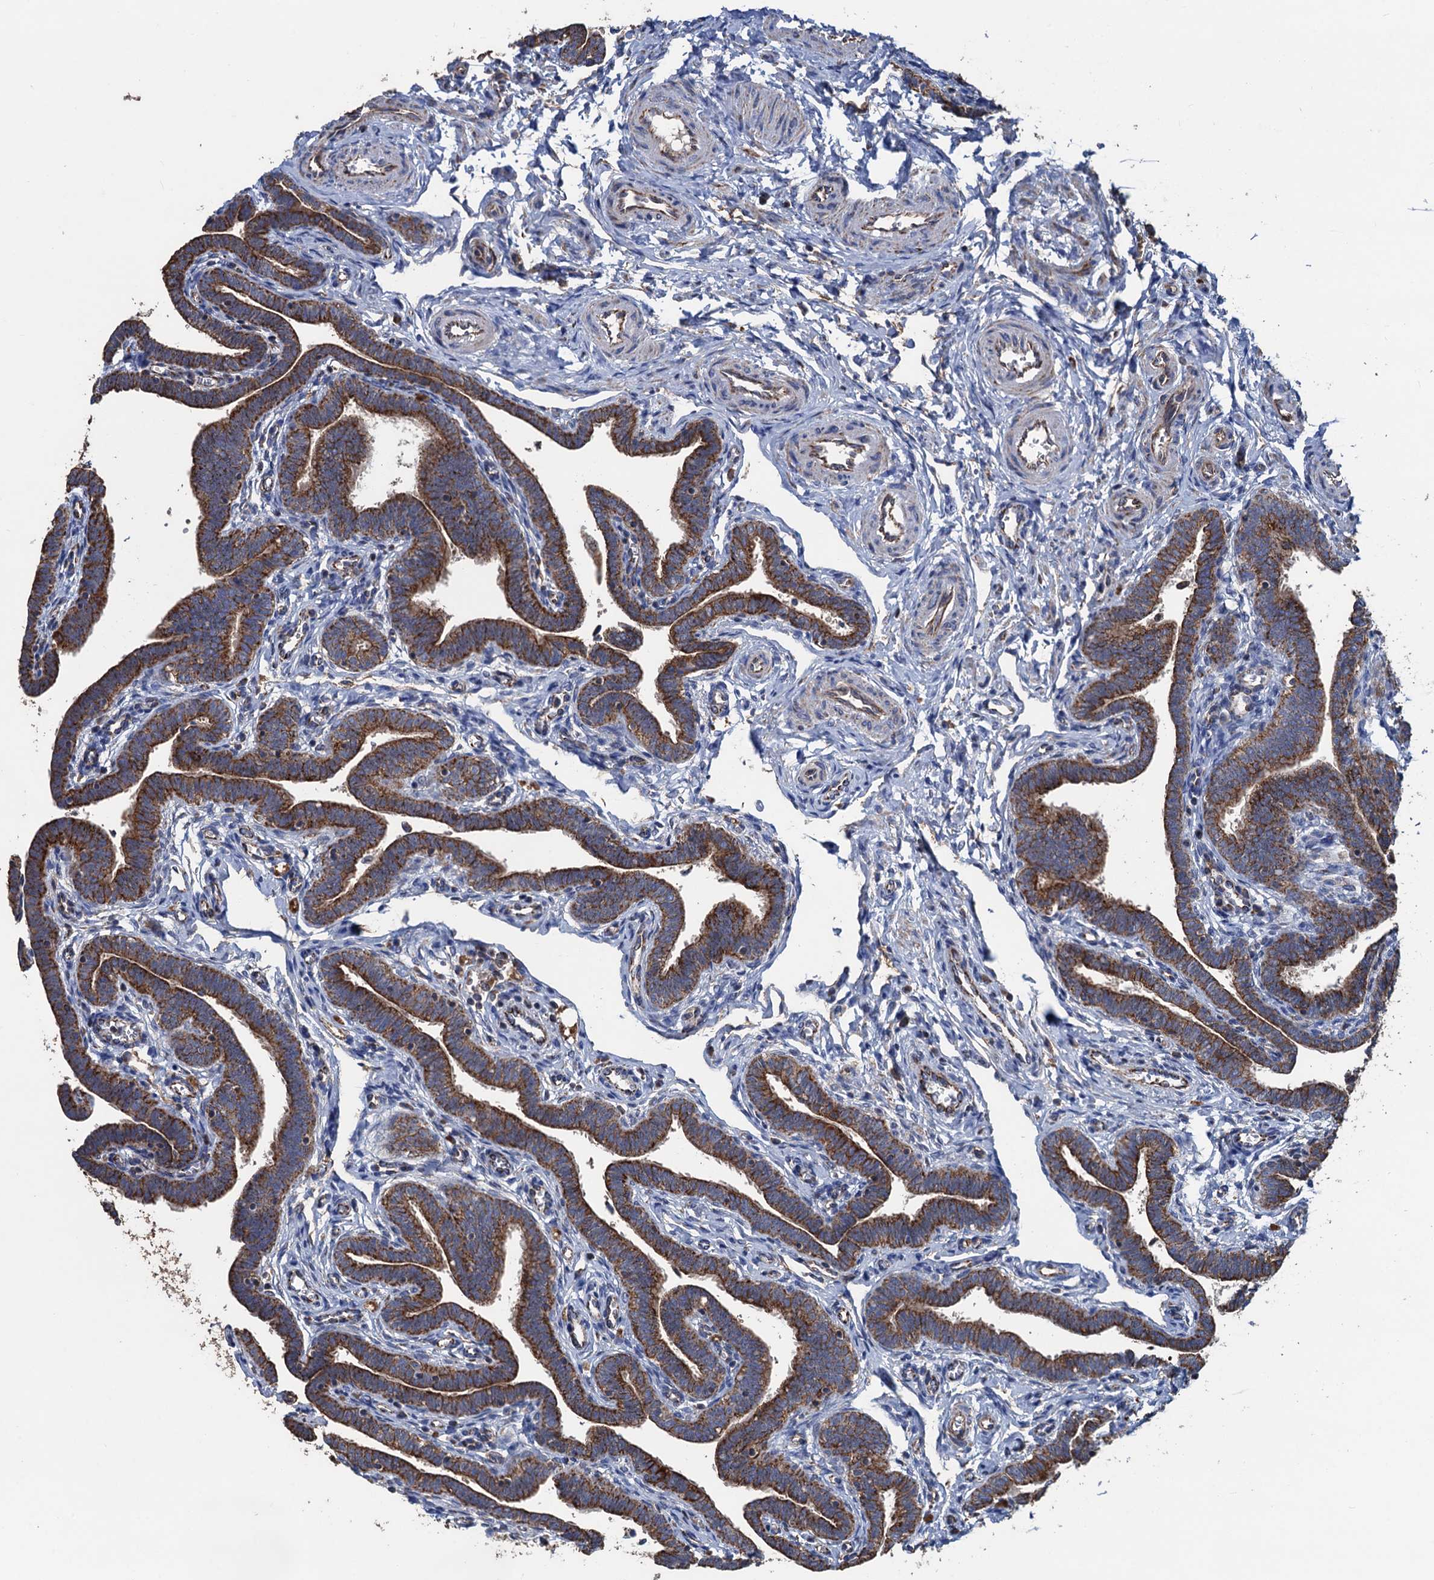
{"staining": {"intensity": "strong", "quantity": ">75%", "location": "cytoplasmic/membranous"}, "tissue": "fallopian tube", "cell_type": "Glandular cells", "image_type": "normal", "snomed": [{"axis": "morphology", "description": "Normal tissue, NOS"}, {"axis": "topography", "description": "Fallopian tube"}], "caption": "A high-resolution photomicrograph shows immunohistochemistry staining of unremarkable fallopian tube, which reveals strong cytoplasmic/membranous expression in approximately >75% of glandular cells.", "gene": "DGLUCY", "patient": {"sex": "female", "age": 36}}